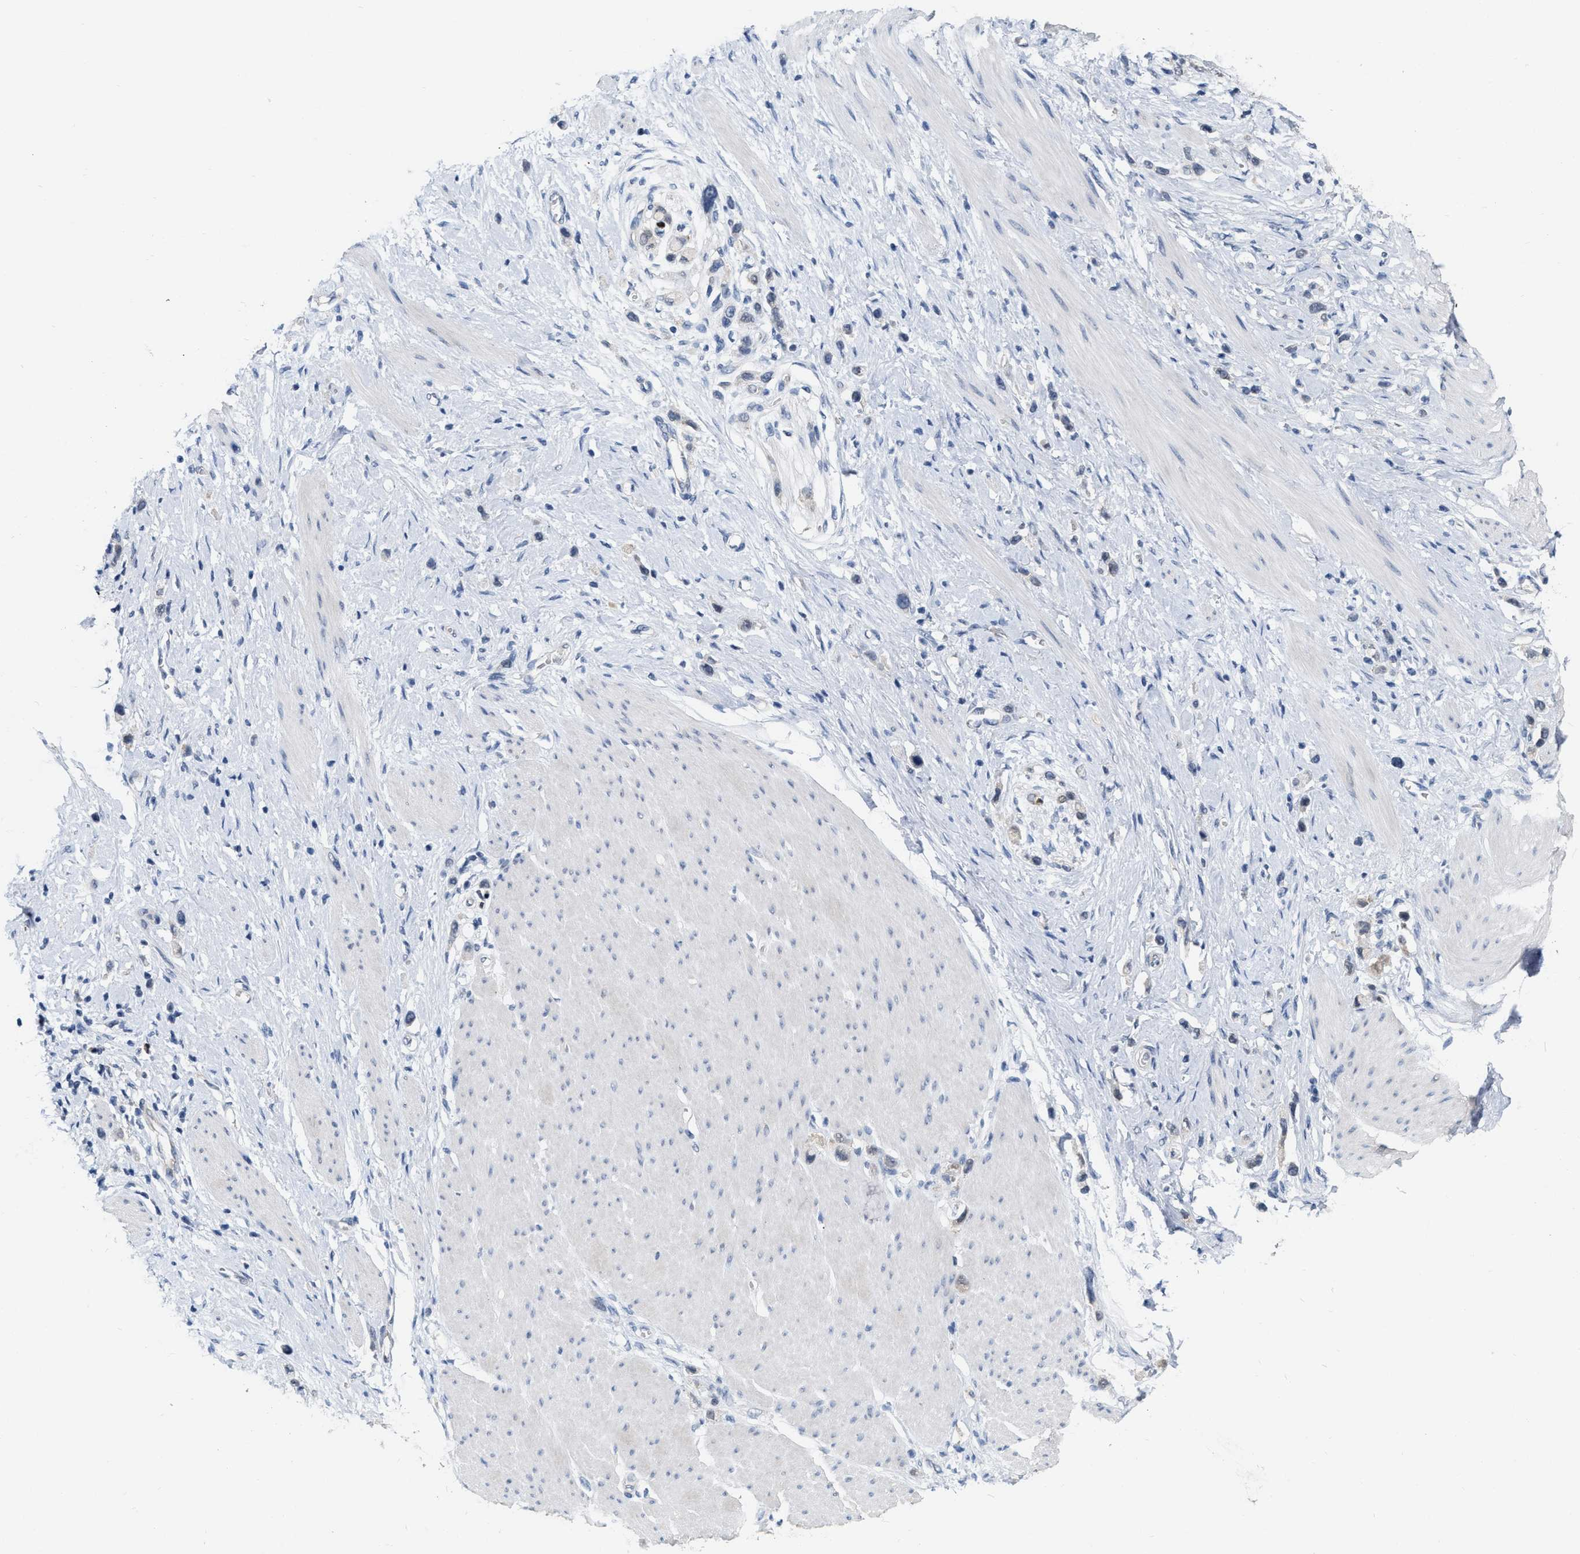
{"staining": {"intensity": "negative", "quantity": "none", "location": "none"}, "tissue": "stomach cancer", "cell_type": "Tumor cells", "image_type": "cancer", "snomed": [{"axis": "morphology", "description": "Adenocarcinoma, NOS"}, {"axis": "topography", "description": "Stomach"}], "caption": "Immunohistochemistry (IHC) of human adenocarcinoma (stomach) displays no staining in tumor cells.", "gene": "RUVBL1", "patient": {"sex": "female", "age": 65}}